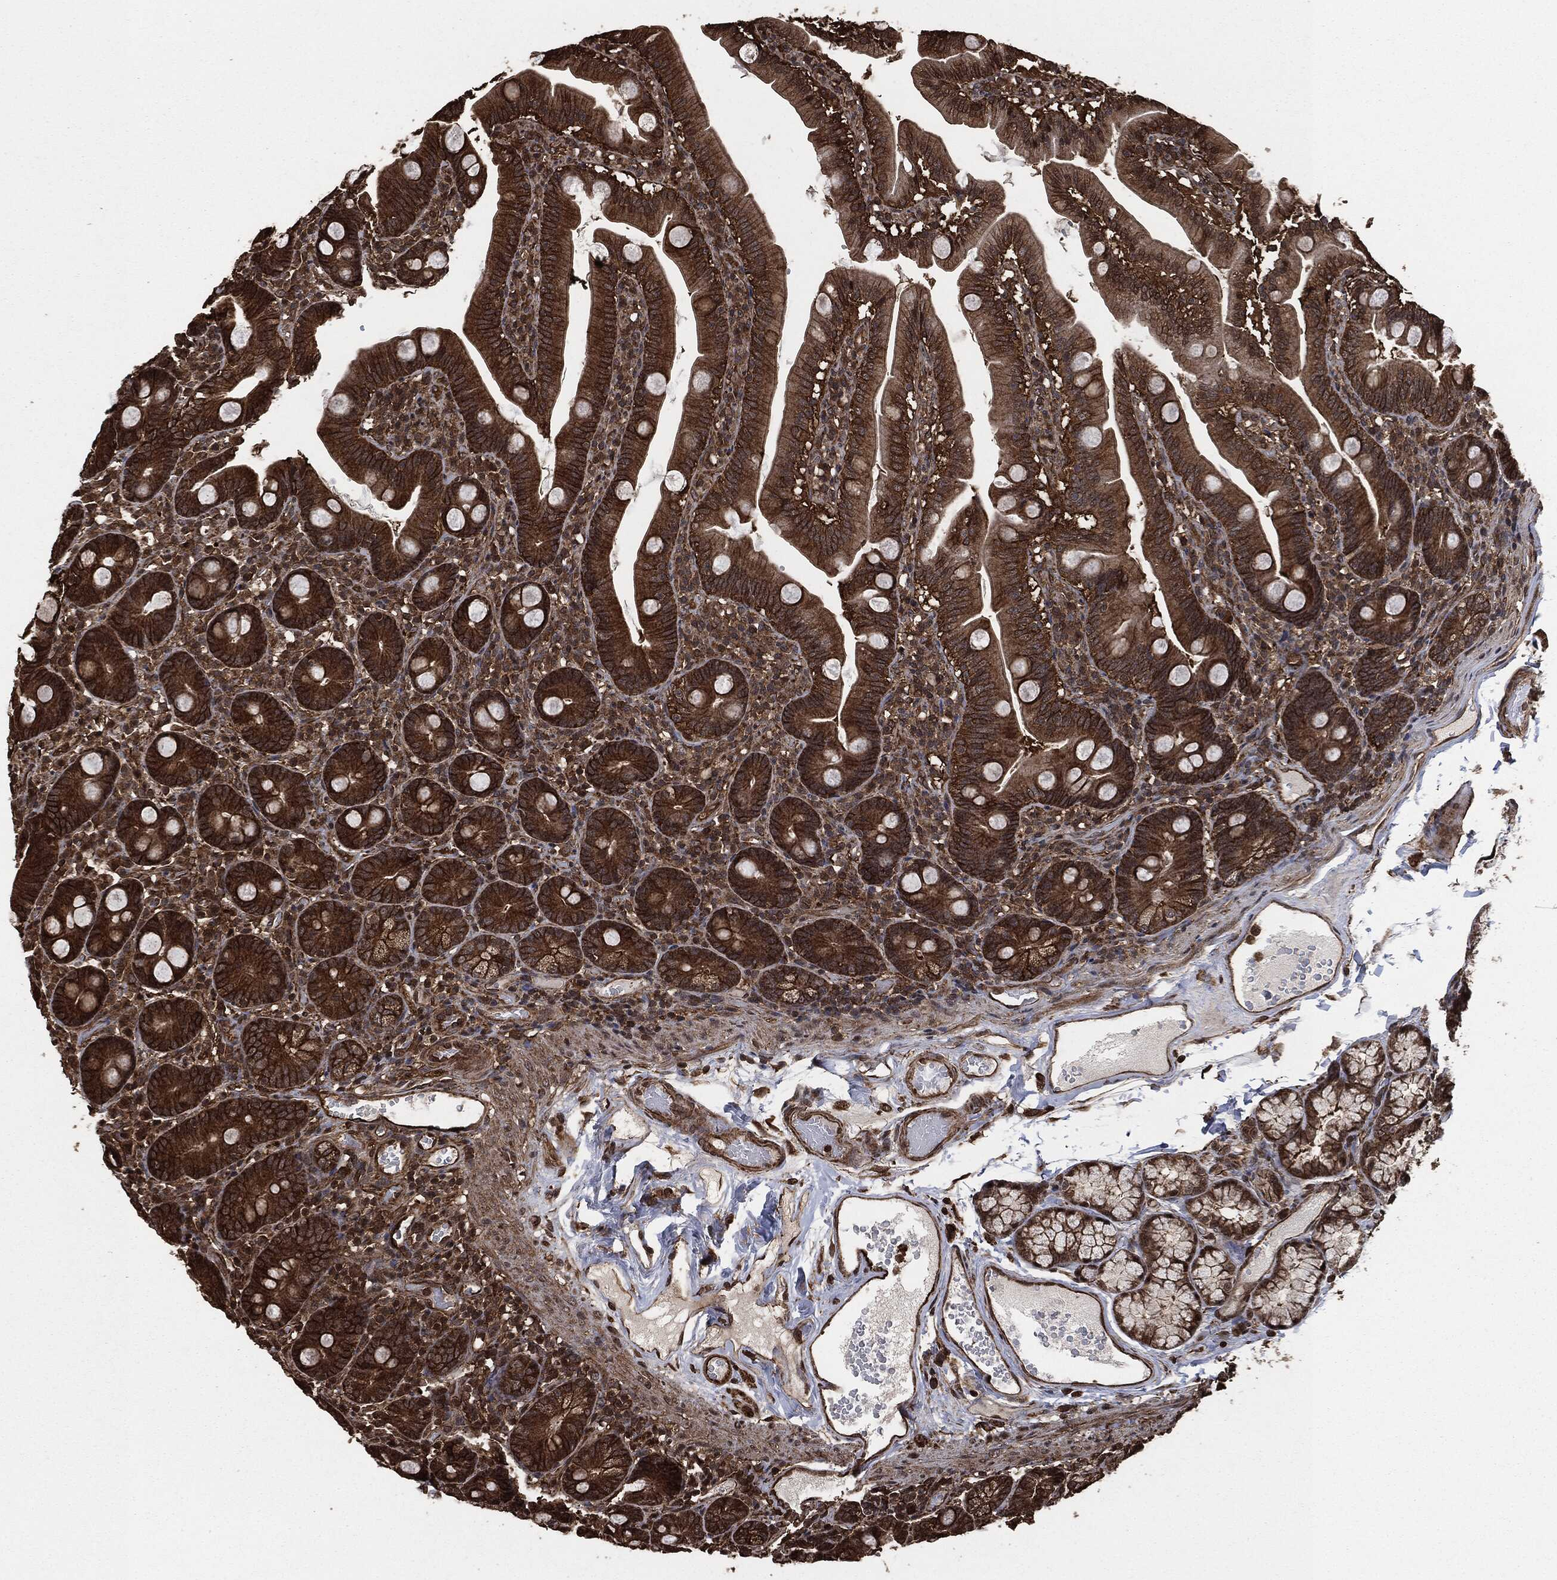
{"staining": {"intensity": "strong", "quantity": ">75%", "location": "cytoplasmic/membranous"}, "tissue": "duodenum", "cell_type": "Glandular cells", "image_type": "normal", "snomed": [{"axis": "morphology", "description": "Normal tissue, NOS"}, {"axis": "topography", "description": "Duodenum"}], "caption": "The image reveals a brown stain indicating the presence of a protein in the cytoplasmic/membranous of glandular cells in duodenum.", "gene": "HRAS", "patient": {"sex": "female", "age": 67}}